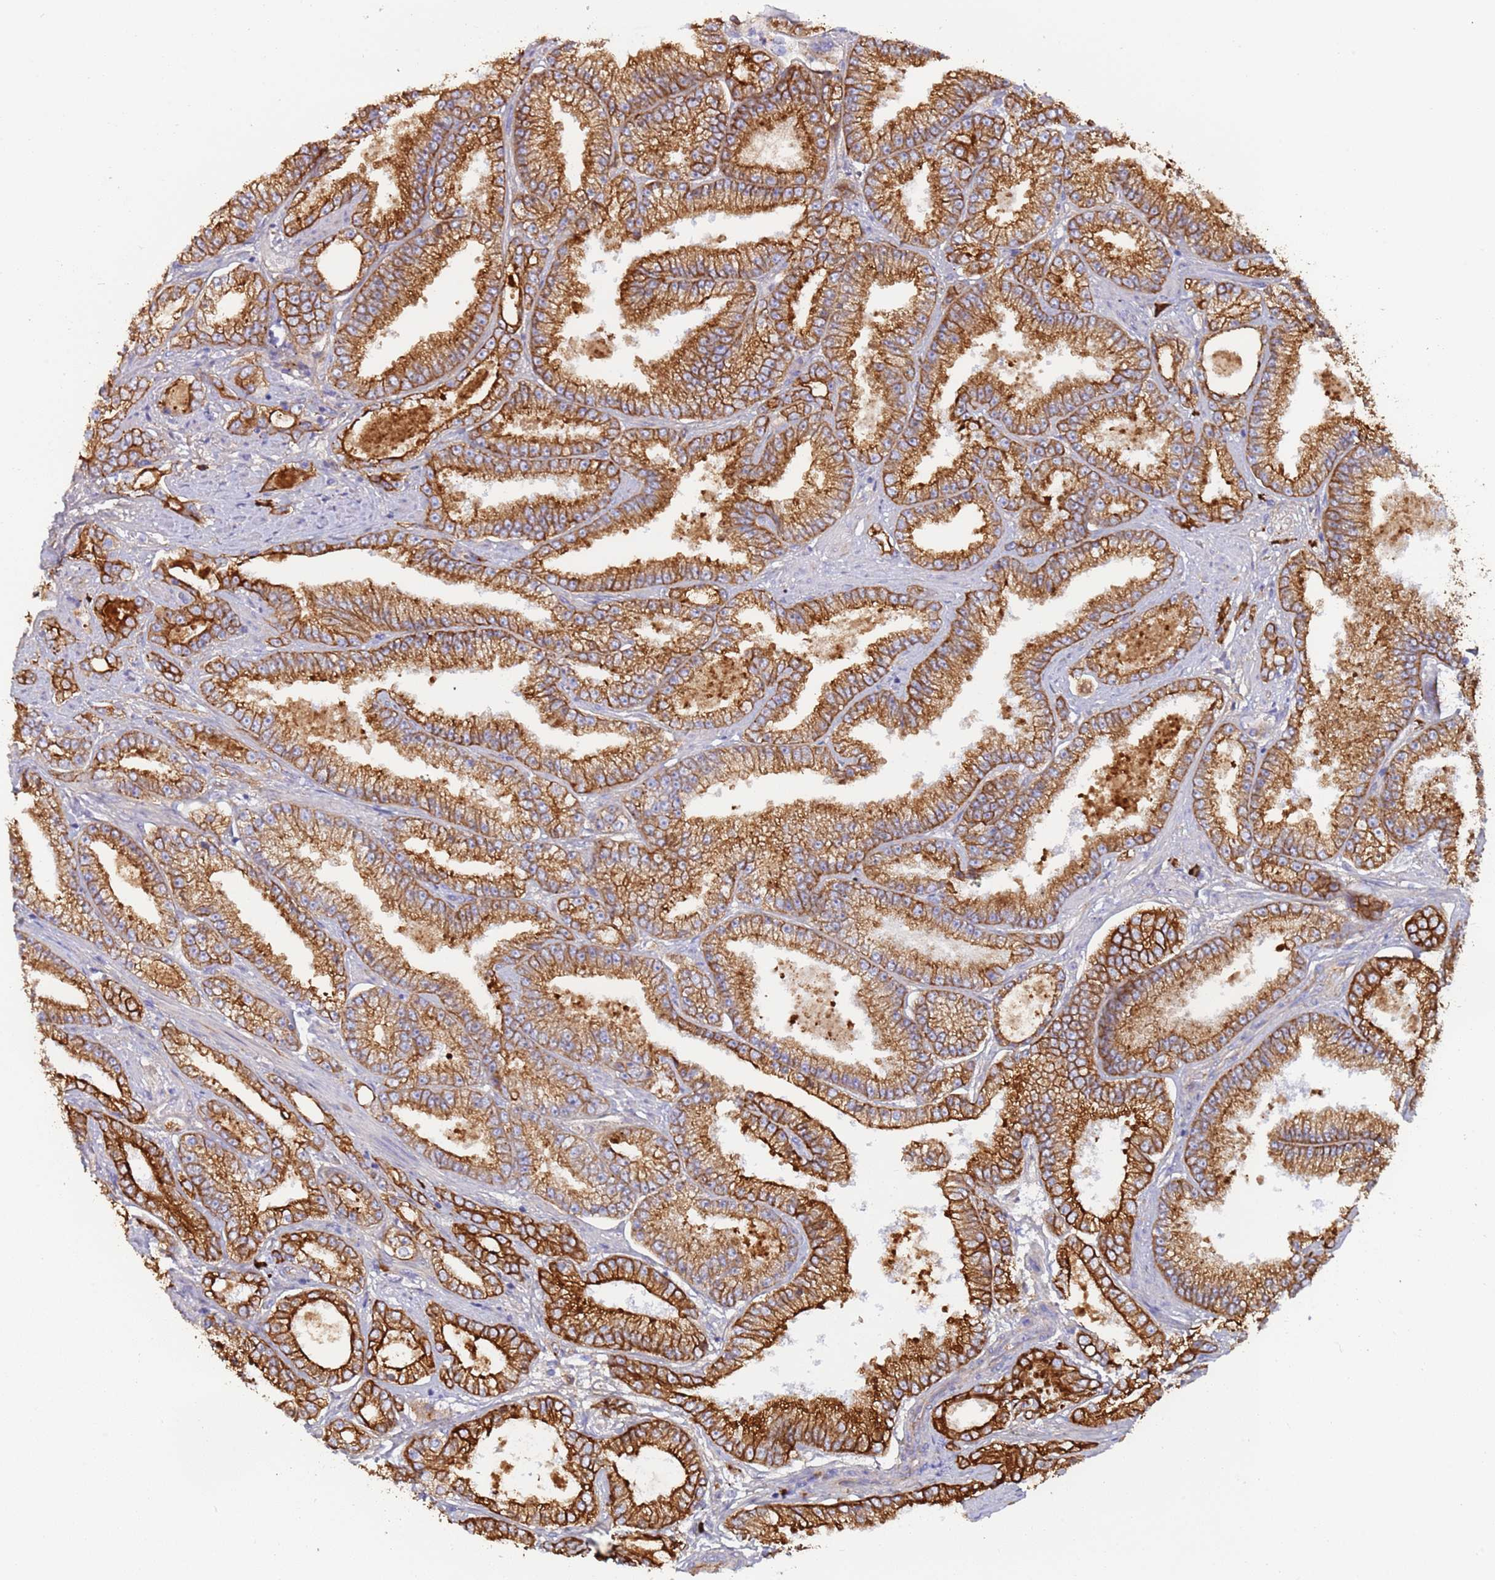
{"staining": {"intensity": "strong", "quantity": ">75%", "location": "cytoplasmic/membranous"}, "tissue": "prostate cancer", "cell_type": "Tumor cells", "image_type": "cancer", "snomed": [{"axis": "morphology", "description": "Adenocarcinoma, High grade"}, {"axis": "topography", "description": "Prostate"}], "caption": "Prostate cancer stained with IHC exhibits strong cytoplasmic/membranous staining in about >75% of tumor cells. The staining was performed using DAB (3,3'-diaminobenzidine), with brown indicating positive protein expression. Nuclei are stained blue with hematoxylin.", "gene": "CYSLTR2", "patient": {"sex": "male", "age": 68}}